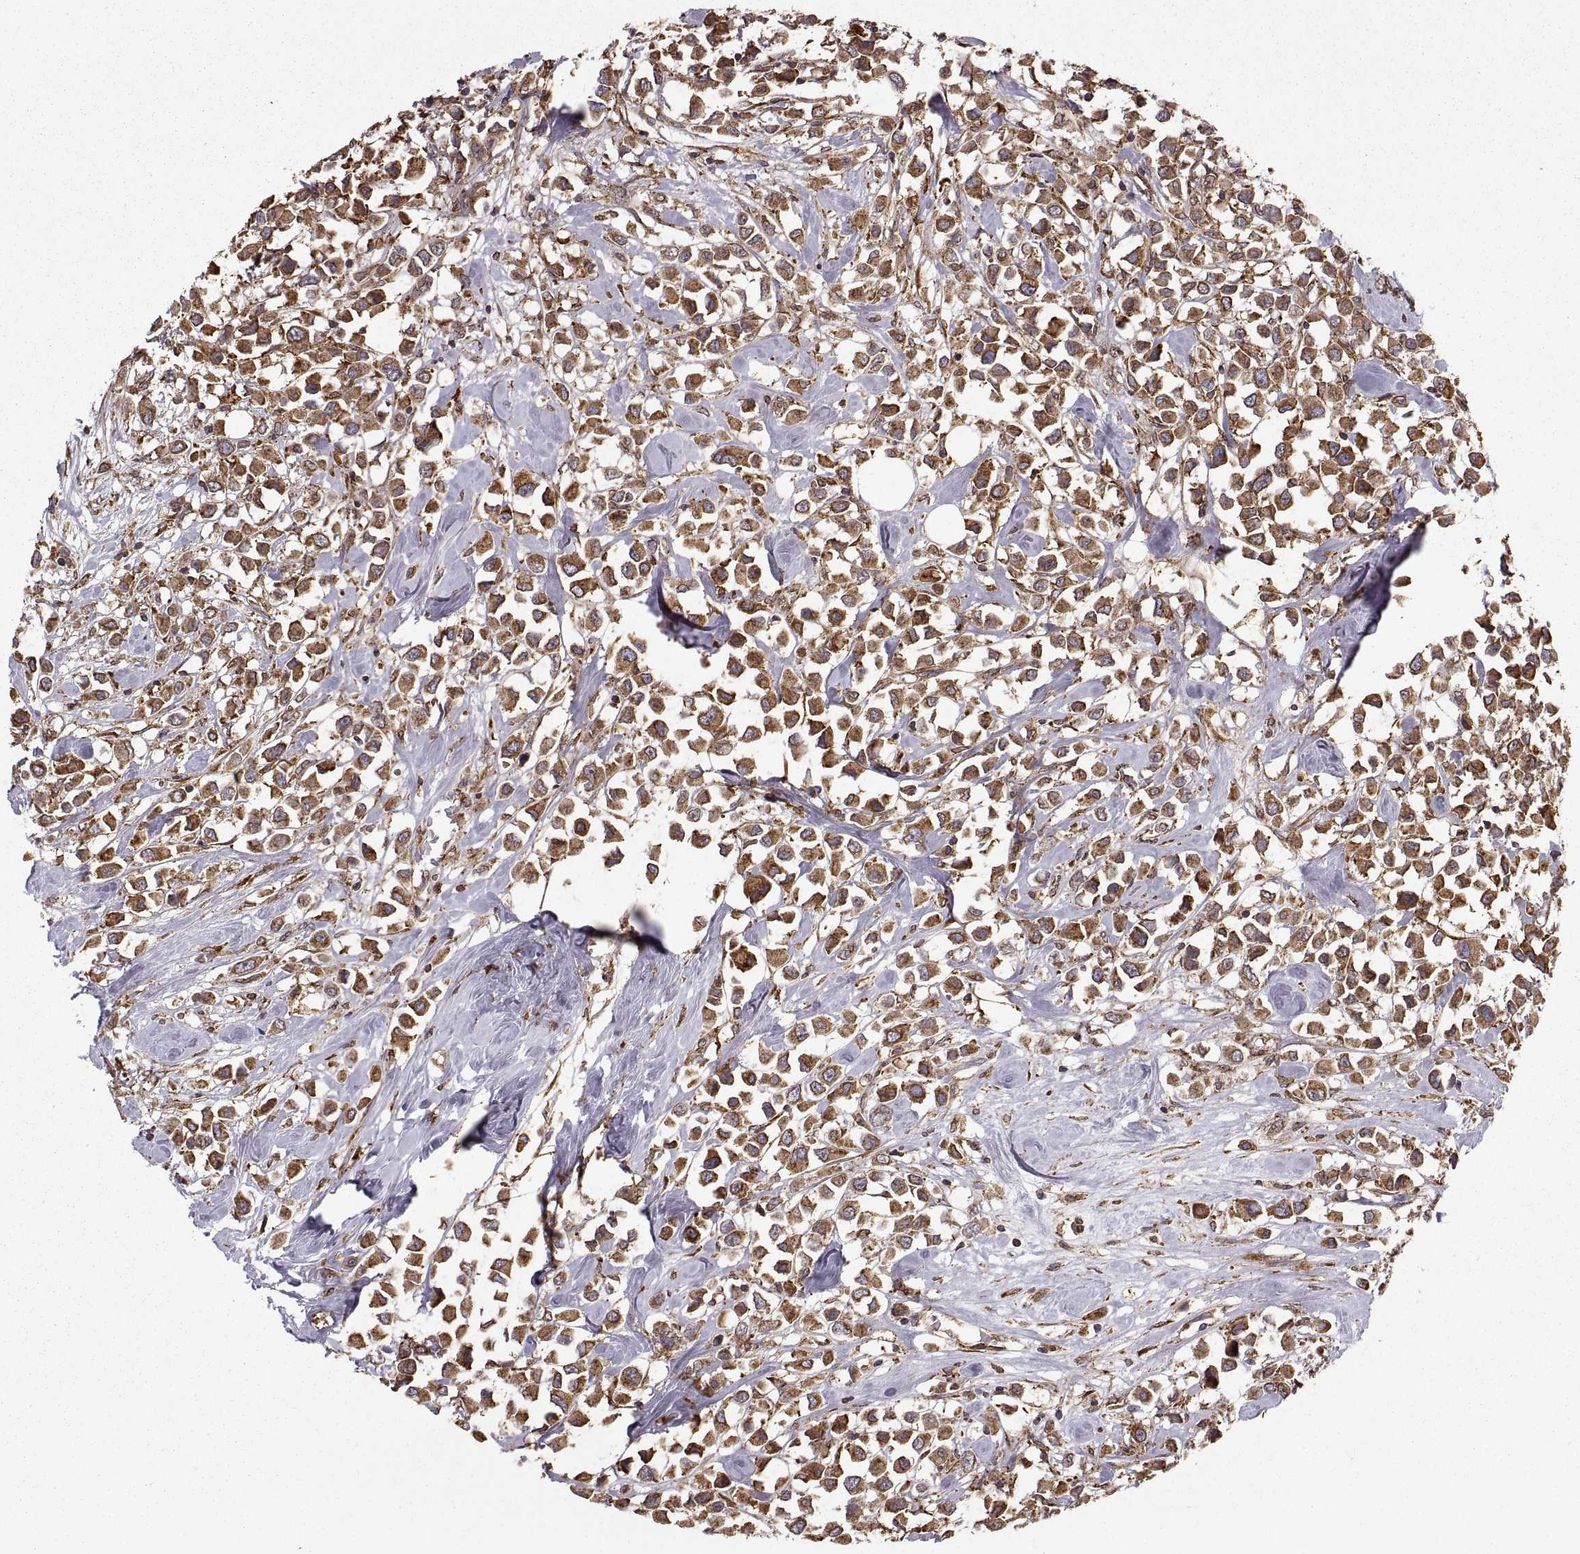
{"staining": {"intensity": "strong", "quantity": "25%-75%", "location": "cytoplasmic/membranous"}, "tissue": "breast cancer", "cell_type": "Tumor cells", "image_type": "cancer", "snomed": [{"axis": "morphology", "description": "Duct carcinoma"}, {"axis": "topography", "description": "Breast"}], "caption": "This is an image of IHC staining of breast cancer, which shows strong positivity in the cytoplasmic/membranous of tumor cells.", "gene": "PDIA3", "patient": {"sex": "female", "age": 61}}